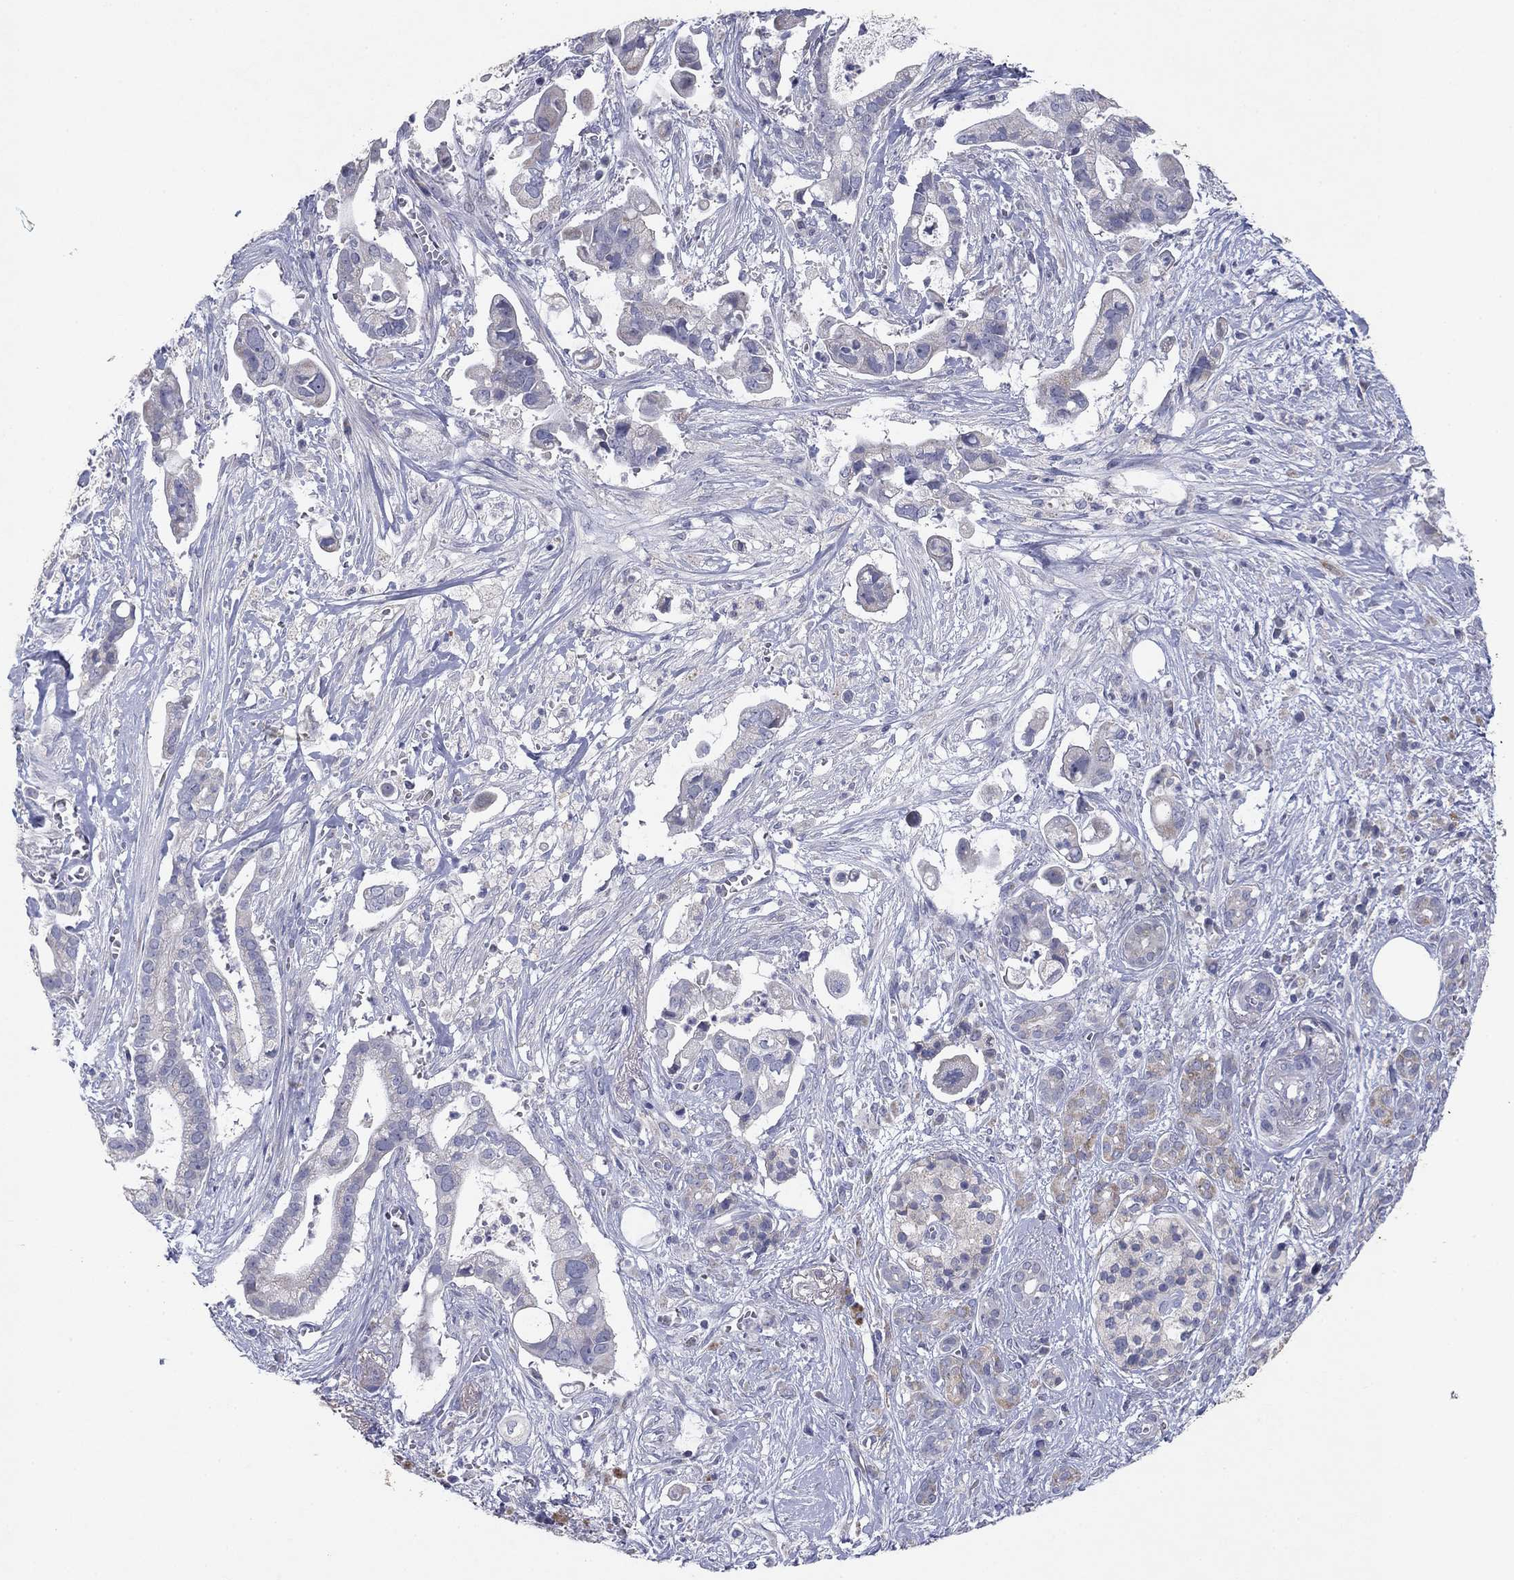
{"staining": {"intensity": "negative", "quantity": "none", "location": "none"}, "tissue": "pancreatic cancer", "cell_type": "Tumor cells", "image_type": "cancer", "snomed": [{"axis": "morphology", "description": "Adenocarcinoma, NOS"}, {"axis": "topography", "description": "Pancreas"}], "caption": "A histopathology image of pancreatic cancer (adenocarcinoma) stained for a protein displays no brown staining in tumor cells.", "gene": "PTGDS", "patient": {"sex": "male", "age": 61}}